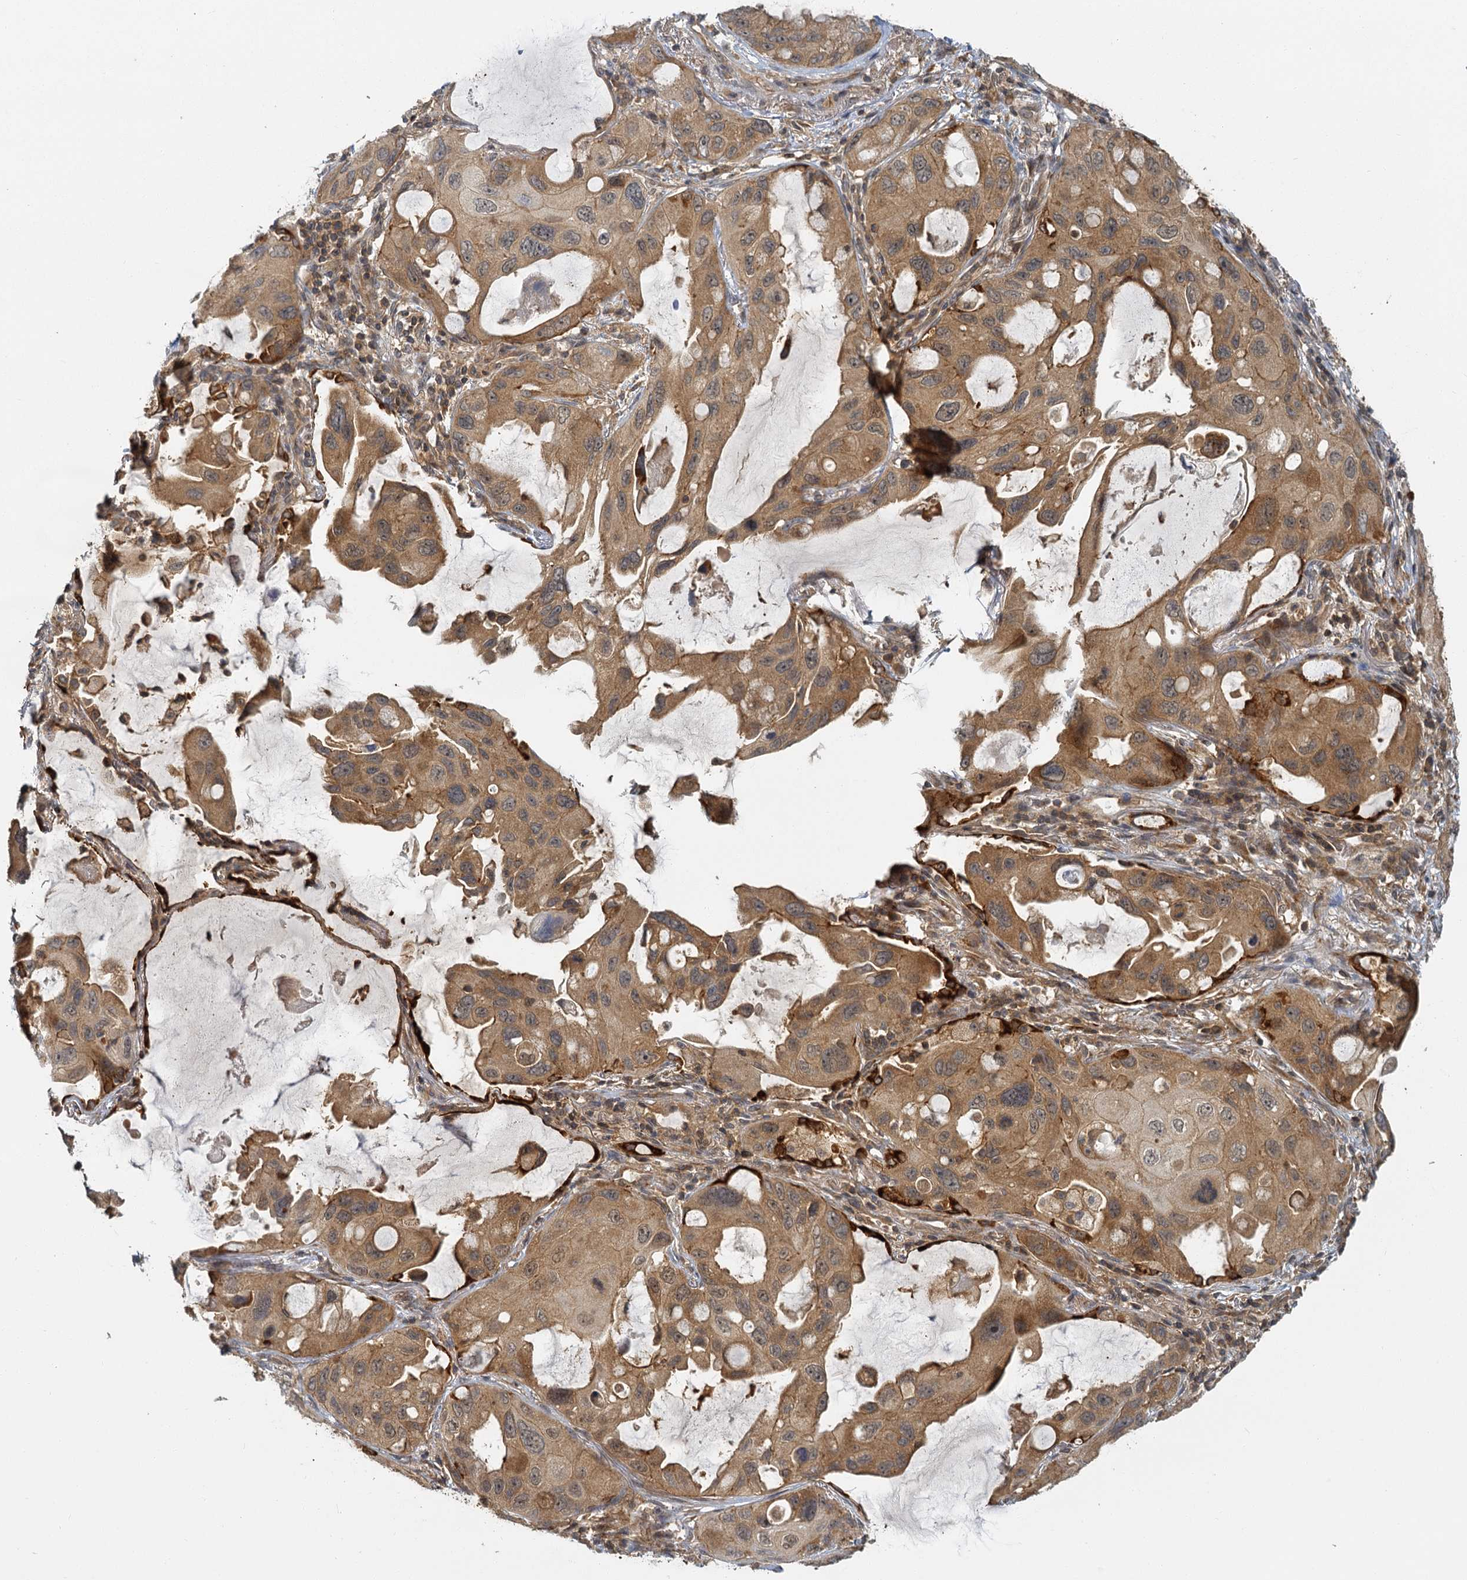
{"staining": {"intensity": "moderate", "quantity": ">75%", "location": "cytoplasmic/membranous"}, "tissue": "lung cancer", "cell_type": "Tumor cells", "image_type": "cancer", "snomed": [{"axis": "morphology", "description": "Squamous cell carcinoma, NOS"}, {"axis": "topography", "description": "Lung"}], "caption": "Immunohistochemistry (DAB) staining of human squamous cell carcinoma (lung) demonstrates moderate cytoplasmic/membranous protein positivity in about >75% of tumor cells.", "gene": "ZNF549", "patient": {"sex": "female", "age": 73}}